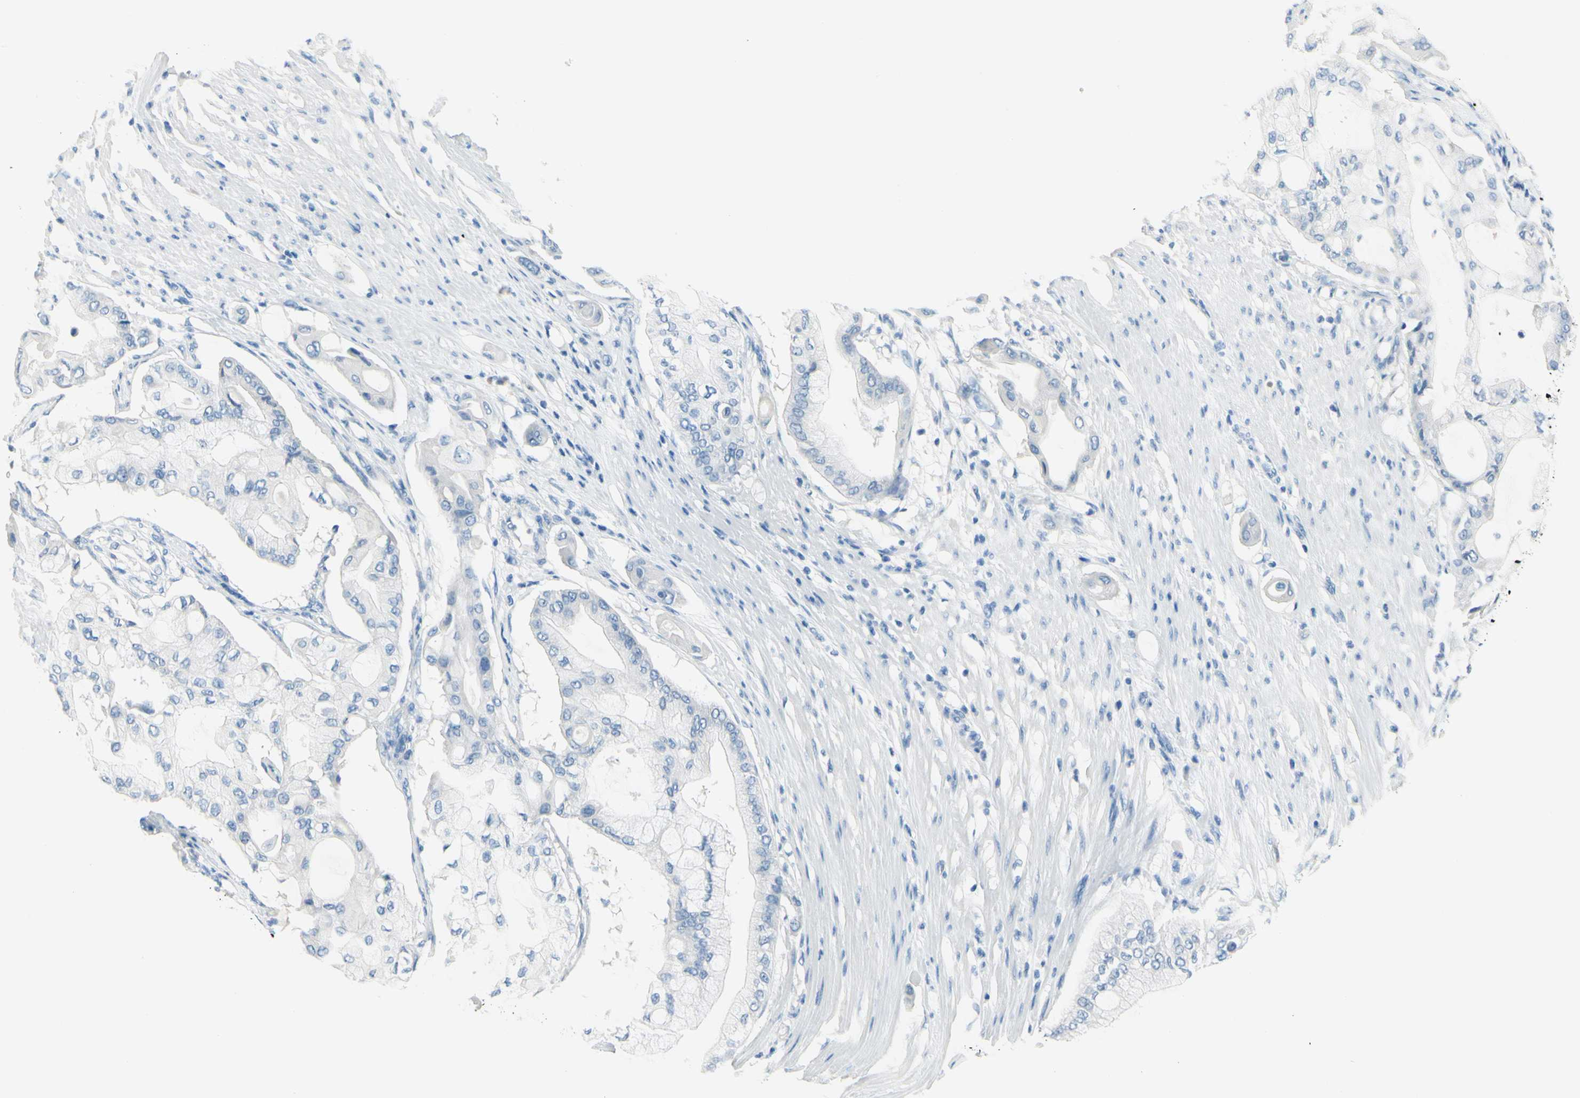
{"staining": {"intensity": "negative", "quantity": "none", "location": "none"}, "tissue": "pancreatic cancer", "cell_type": "Tumor cells", "image_type": "cancer", "snomed": [{"axis": "morphology", "description": "Adenocarcinoma, NOS"}, {"axis": "morphology", "description": "Adenocarcinoma, metastatic, NOS"}, {"axis": "topography", "description": "Lymph node"}, {"axis": "topography", "description": "Pancreas"}, {"axis": "topography", "description": "Duodenum"}], "caption": "Image shows no protein expression in tumor cells of pancreatic cancer (metastatic adenocarcinoma) tissue.", "gene": "DCT", "patient": {"sex": "female", "age": 64}}